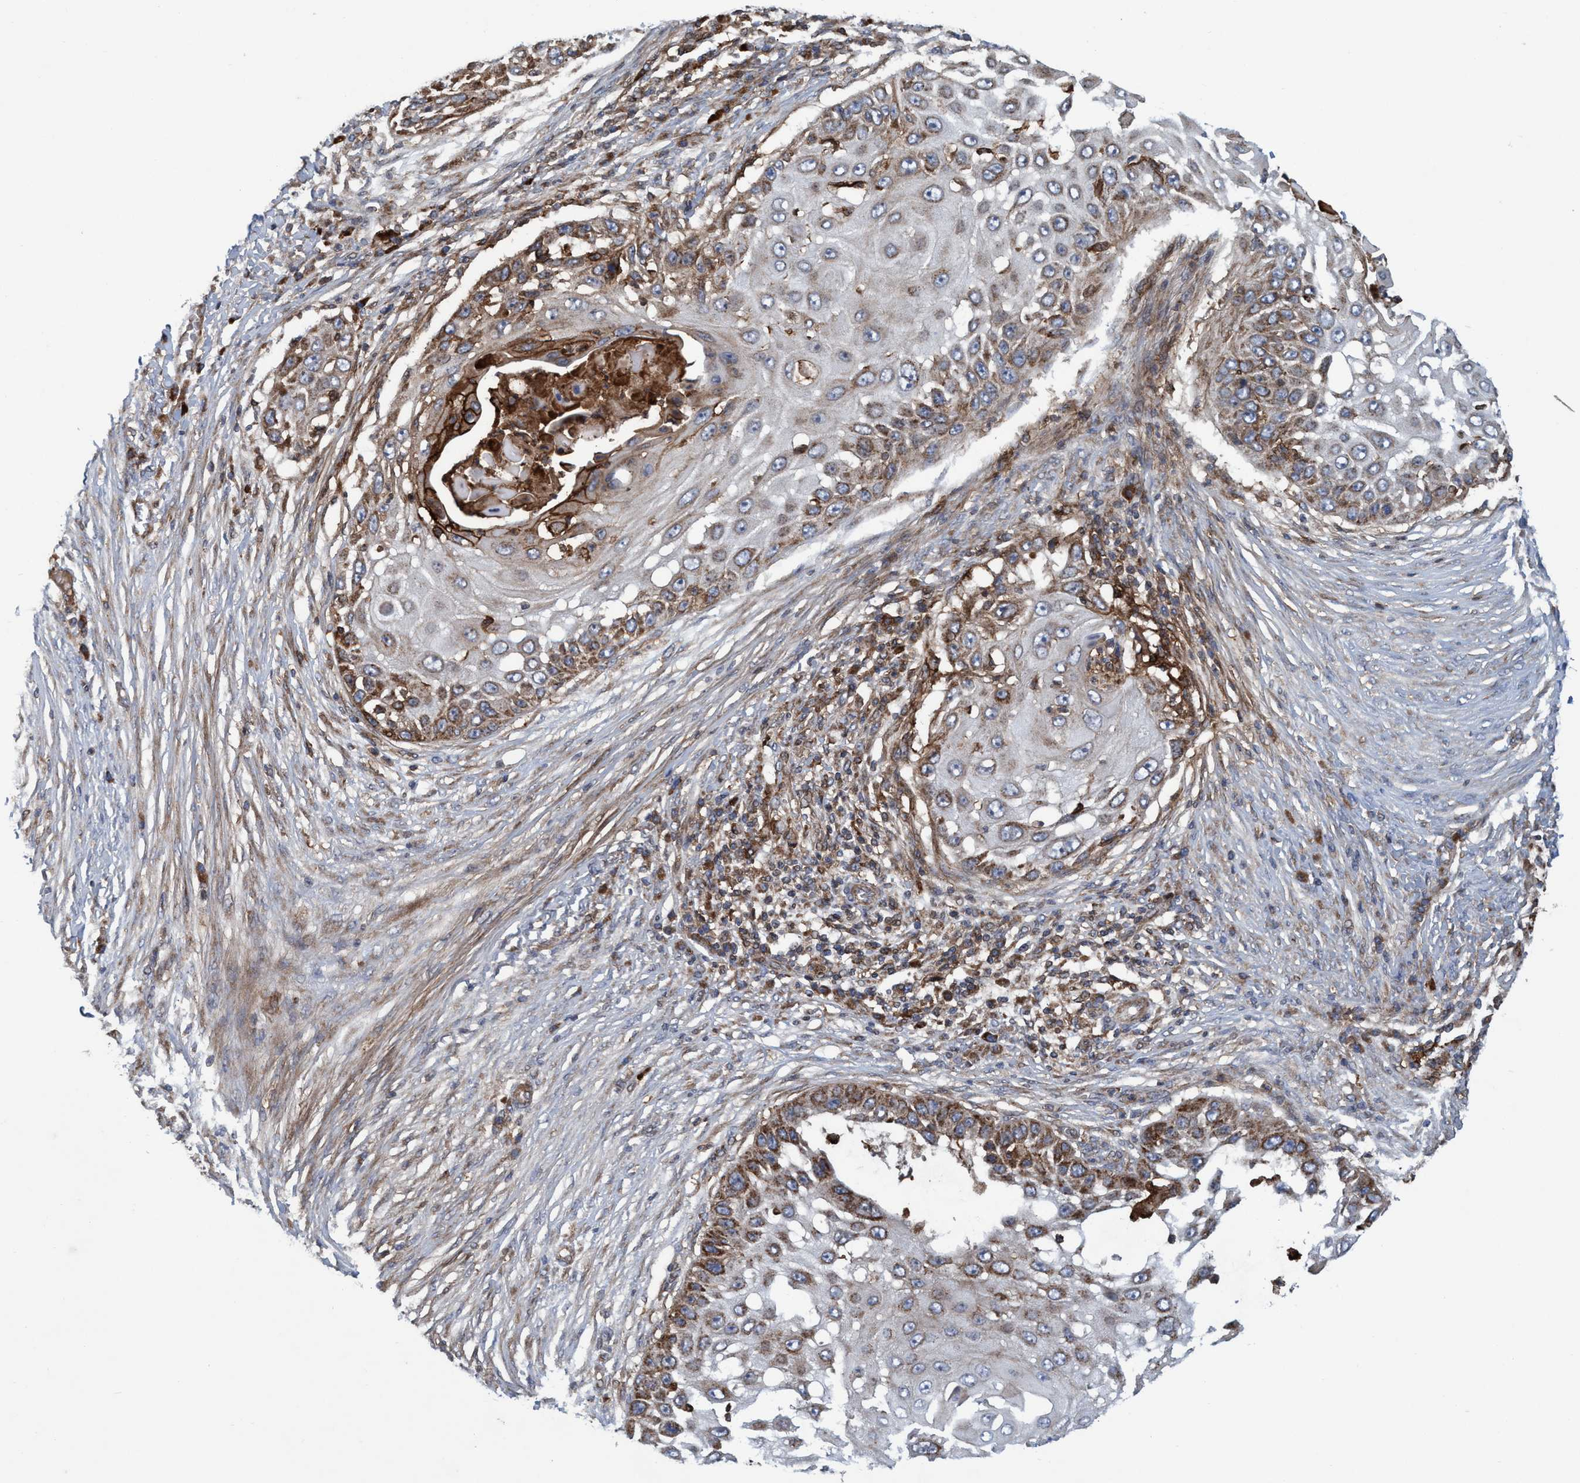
{"staining": {"intensity": "moderate", "quantity": "<25%", "location": "cytoplasmic/membranous"}, "tissue": "skin cancer", "cell_type": "Tumor cells", "image_type": "cancer", "snomed": [{"axis": "morphology", "description": "Squamous cell carcinoma, NOS"}, {"axis": "topography", "description": "Skin"}], "caption": "Skin squamous cell carcinoma stained for a protein displays moderate cytoplasmic/membranous positivity in tumor cells.", "gene": "SLC16A3", "patient": {"sex": "female", "age": 44}}